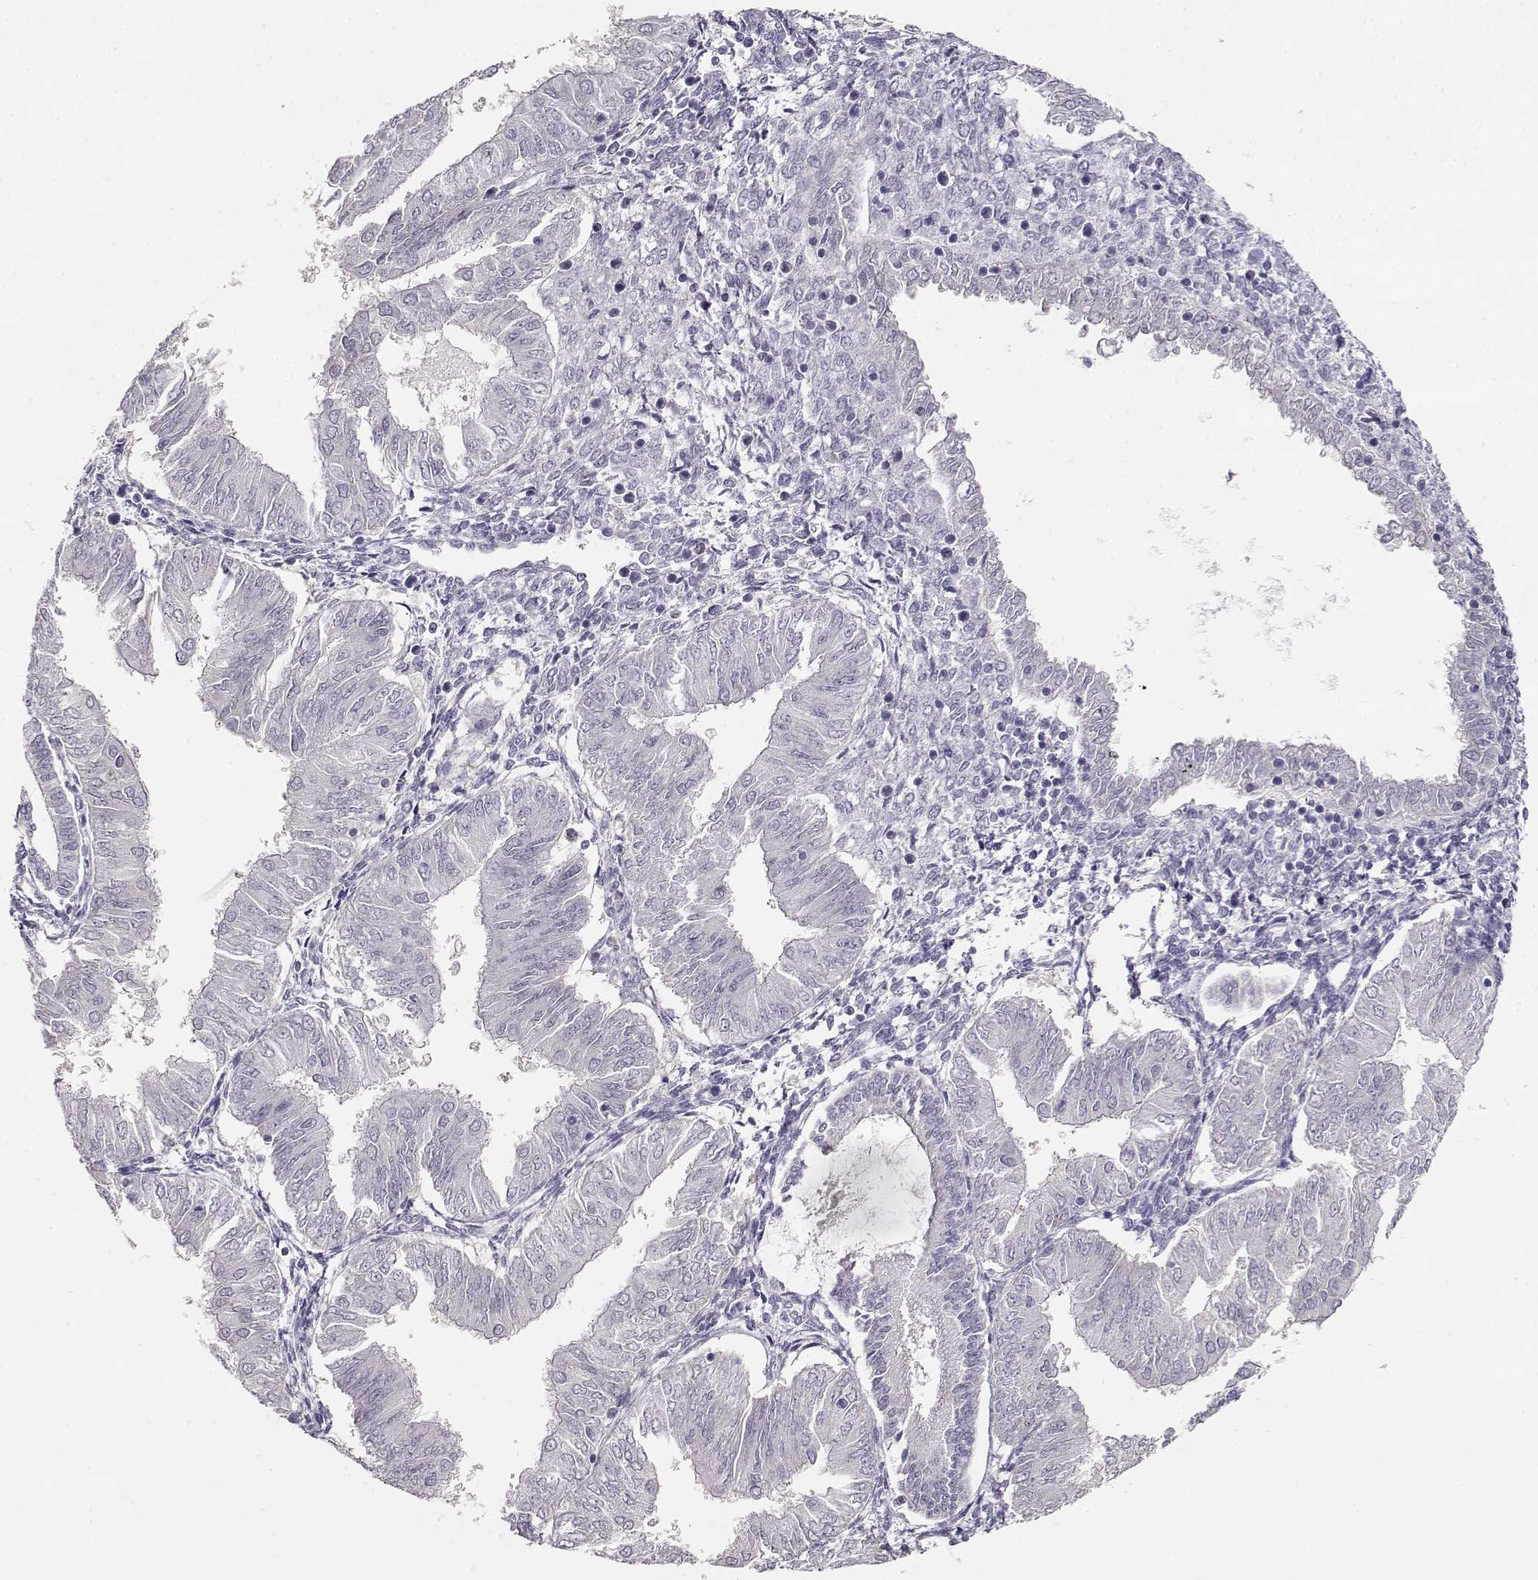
{"staining": {"intensity": "negative", "quantity": "none", "location": "none"}, "tissue": "endometrial cancer", "cell_type": "Tumor cells", "image_type": "cancer", "snomed": [{"axis": "morphology", "description": "Adenocarcinoma, NOS"}, {"axis": "topography", "description": "Endometrium"}], "caption": "Immunohistochemistry image of human endometrial cancer stained for a protein (brown), which reveals no positivity in tumor cells.", "gene": "NDRG4", "patient": {"sex": "female", "age": 53}}